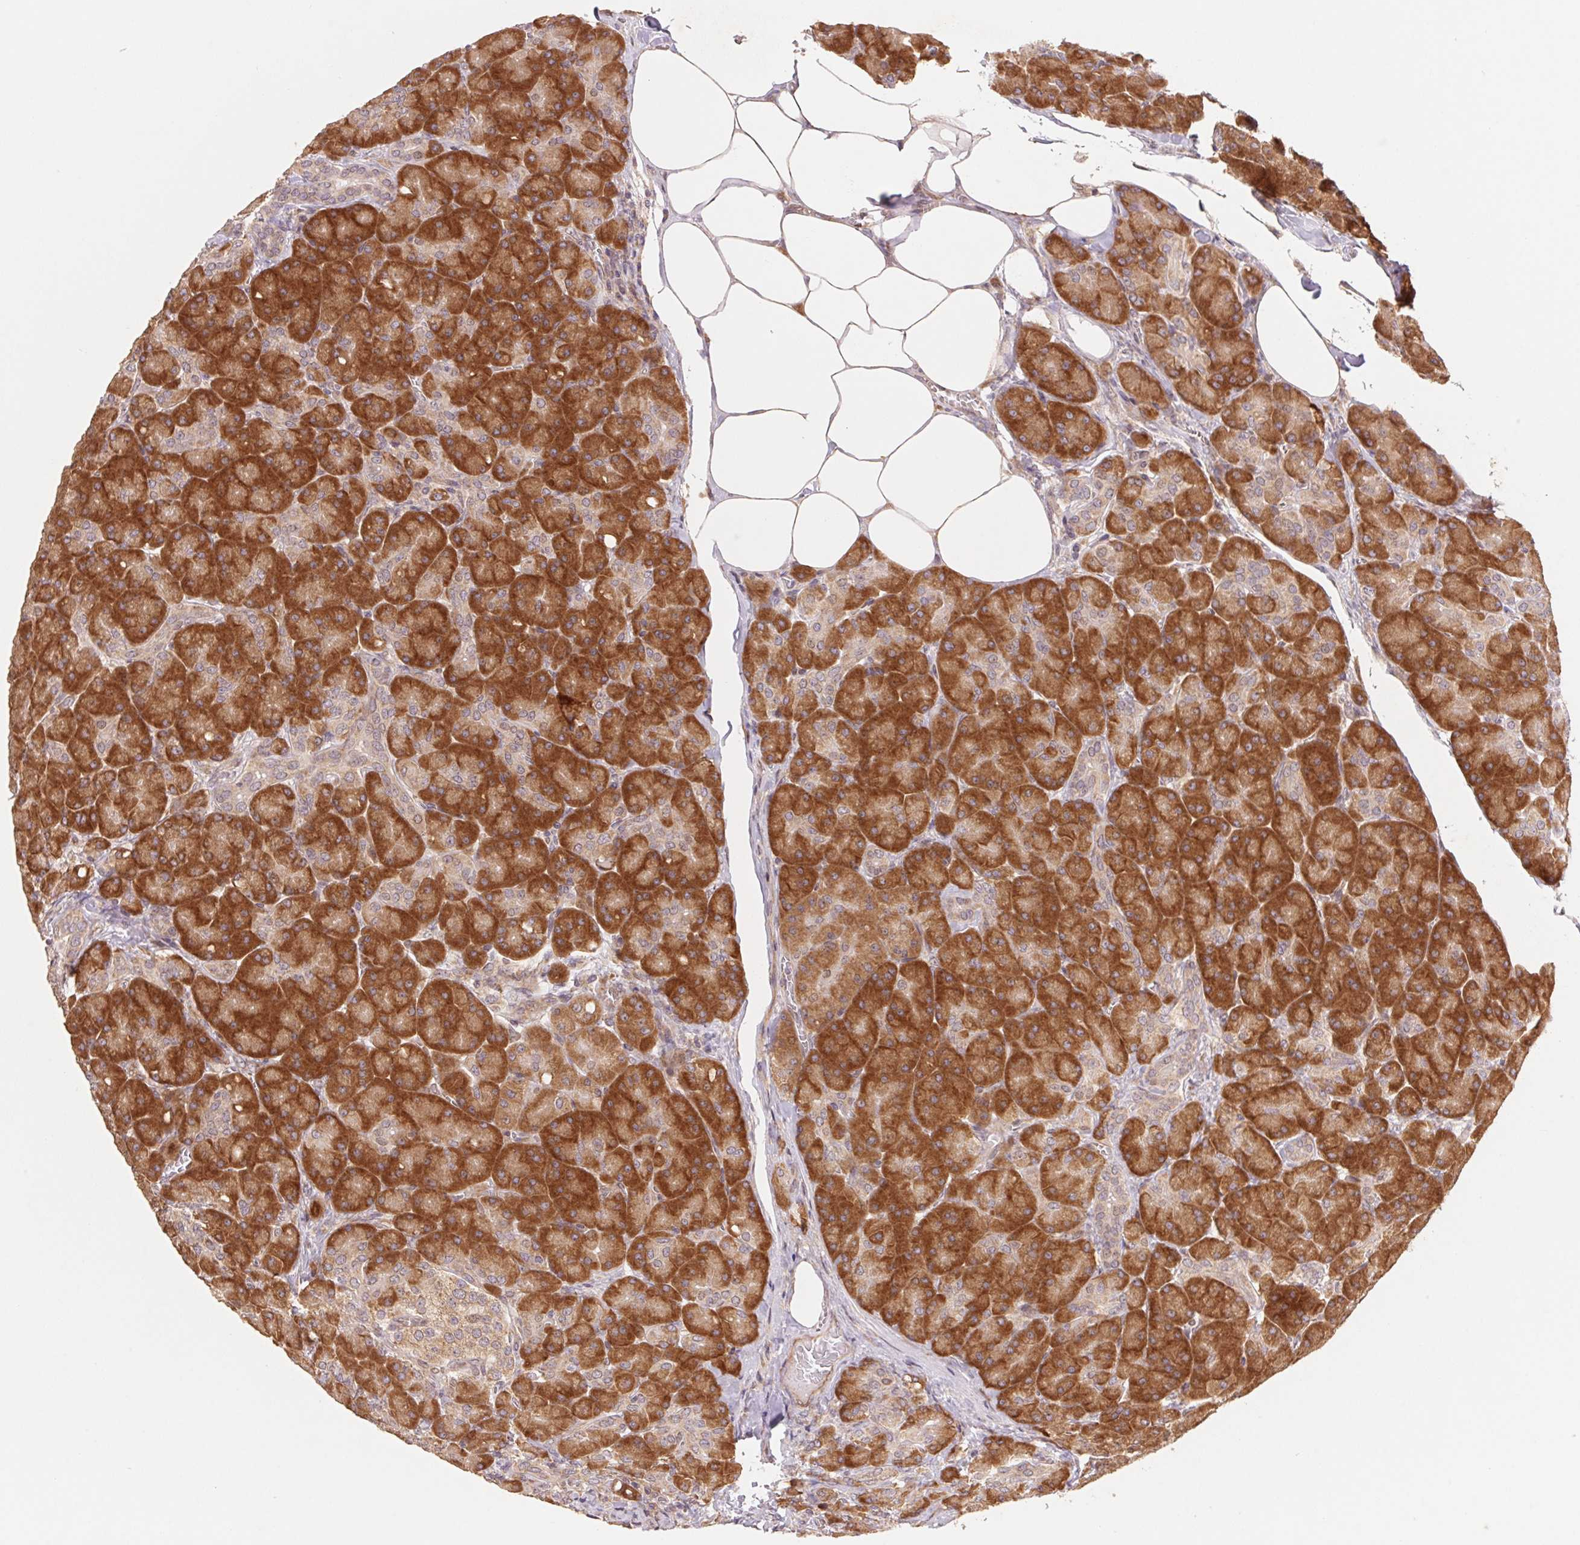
{"staining": {"intensity": "strong", "quantity": ">75%", "location": "cytoplasmic/membranous"}, "tissue": "pancreas", "cell_type": "Exocrine glandular cells", "image_type": "normal", "snomed": [{"axis": "morphology", "description": "Normal tissue, NOS"}, {"axis": "topography", "description": "Pancreas"}], "caption": "Exocrine glandular cells demonstrate strong cytoplasmic/membranous staining in approximately >75% of cells in normal pancreas.", "gene": "RPL27A", "patient": {"sex": "male", "age": 55}}